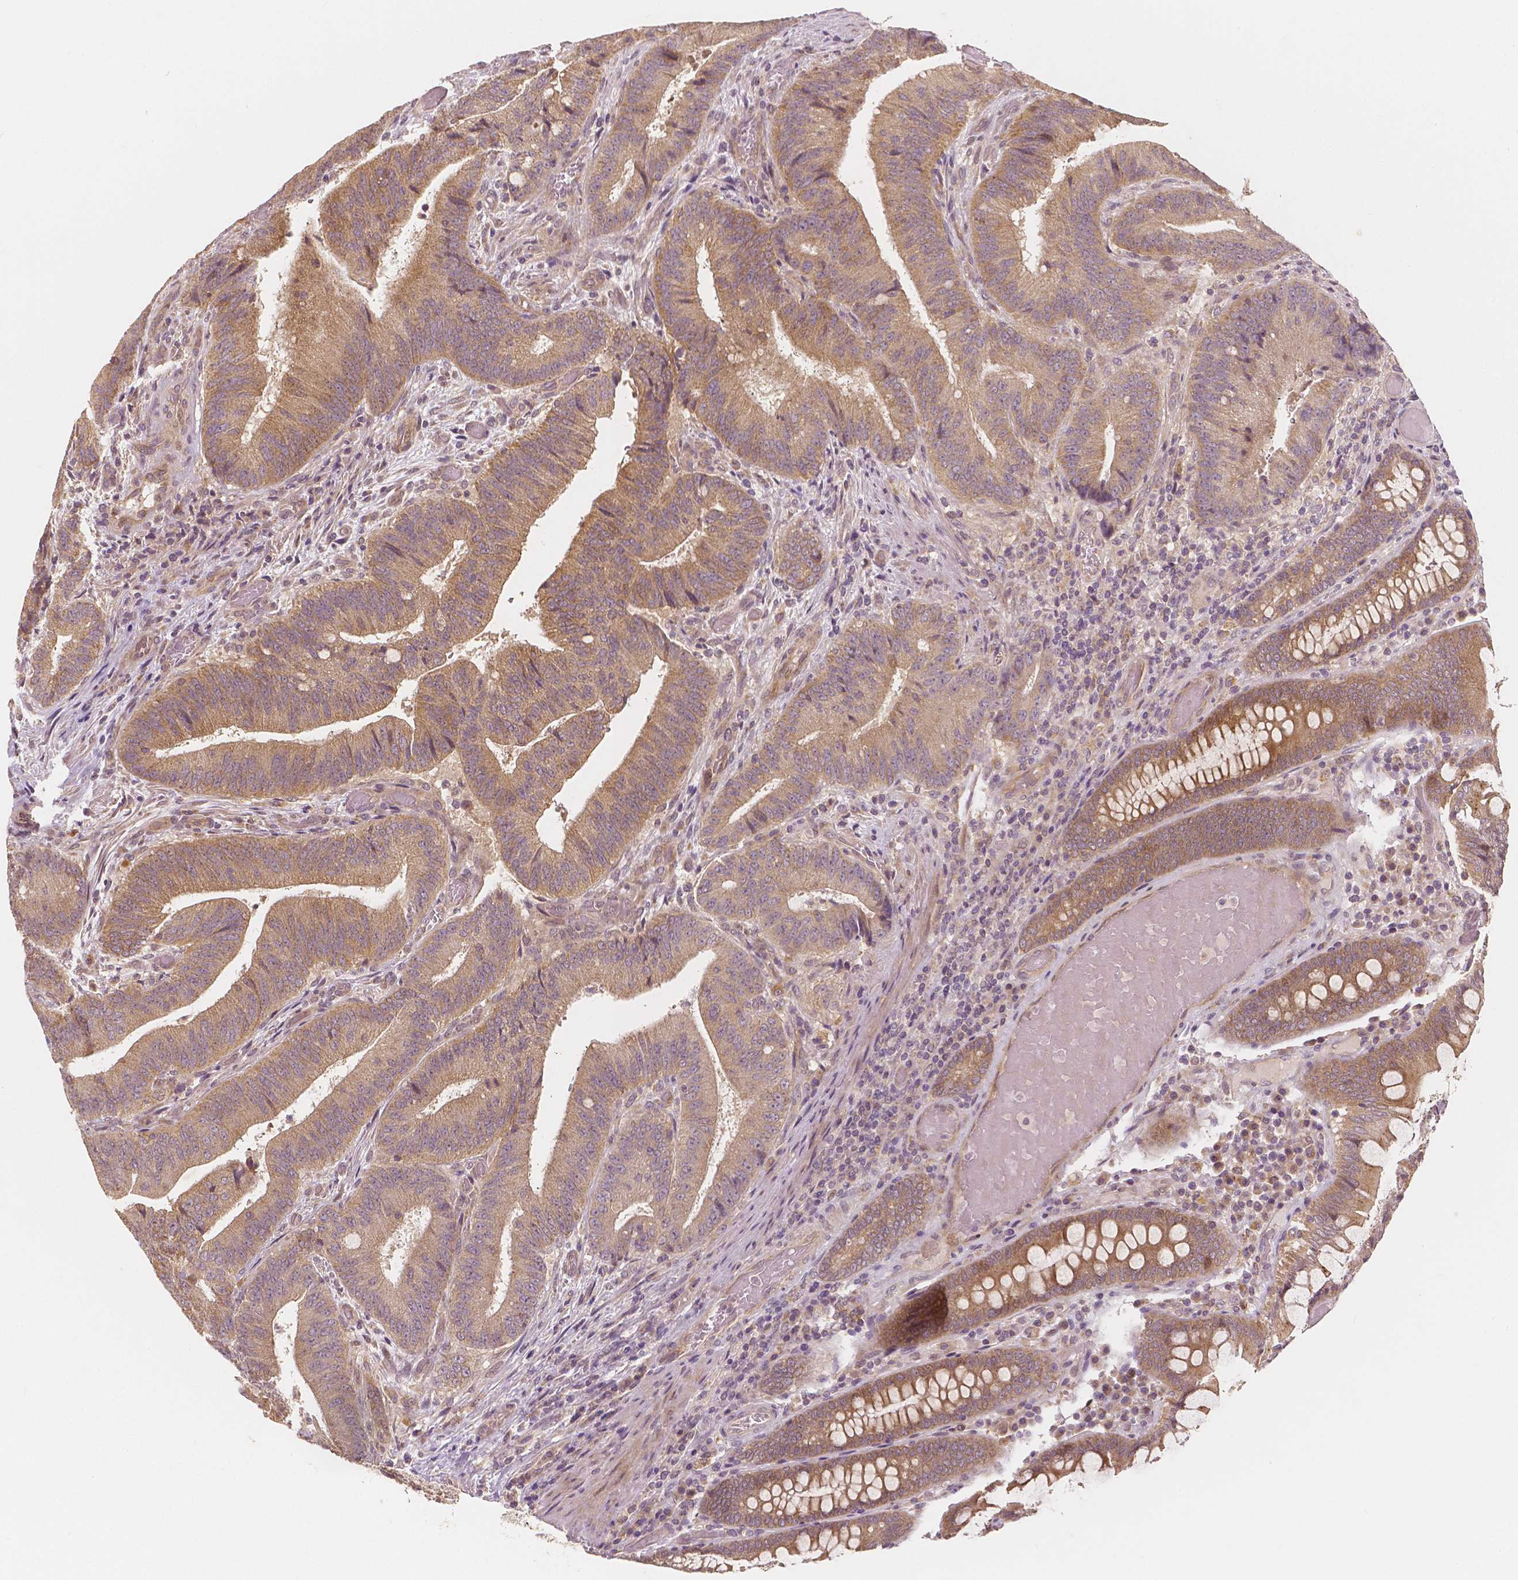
{"staining": {"intensity": "moderate", "quantity": ">75%", "location": "cytoplasmic/membranous"}, "tissue": "colorectal cancer", "cell_type": "Tumor cells", "image_type": "cancer", "snomed": [{"axis": "morphology", "description": "Adenocarcinoma, NOS"}, {"axis": "topography", "description": "Colon"}], "caption": "An IHC image of tumor tissue is shown. Protein staining in brown labels moderate cytoplasmic/membranous positivity in colorectal cancer within tumor cells.", "gene": "SNX12", "patient": {"sex": "female", "age": 43}}